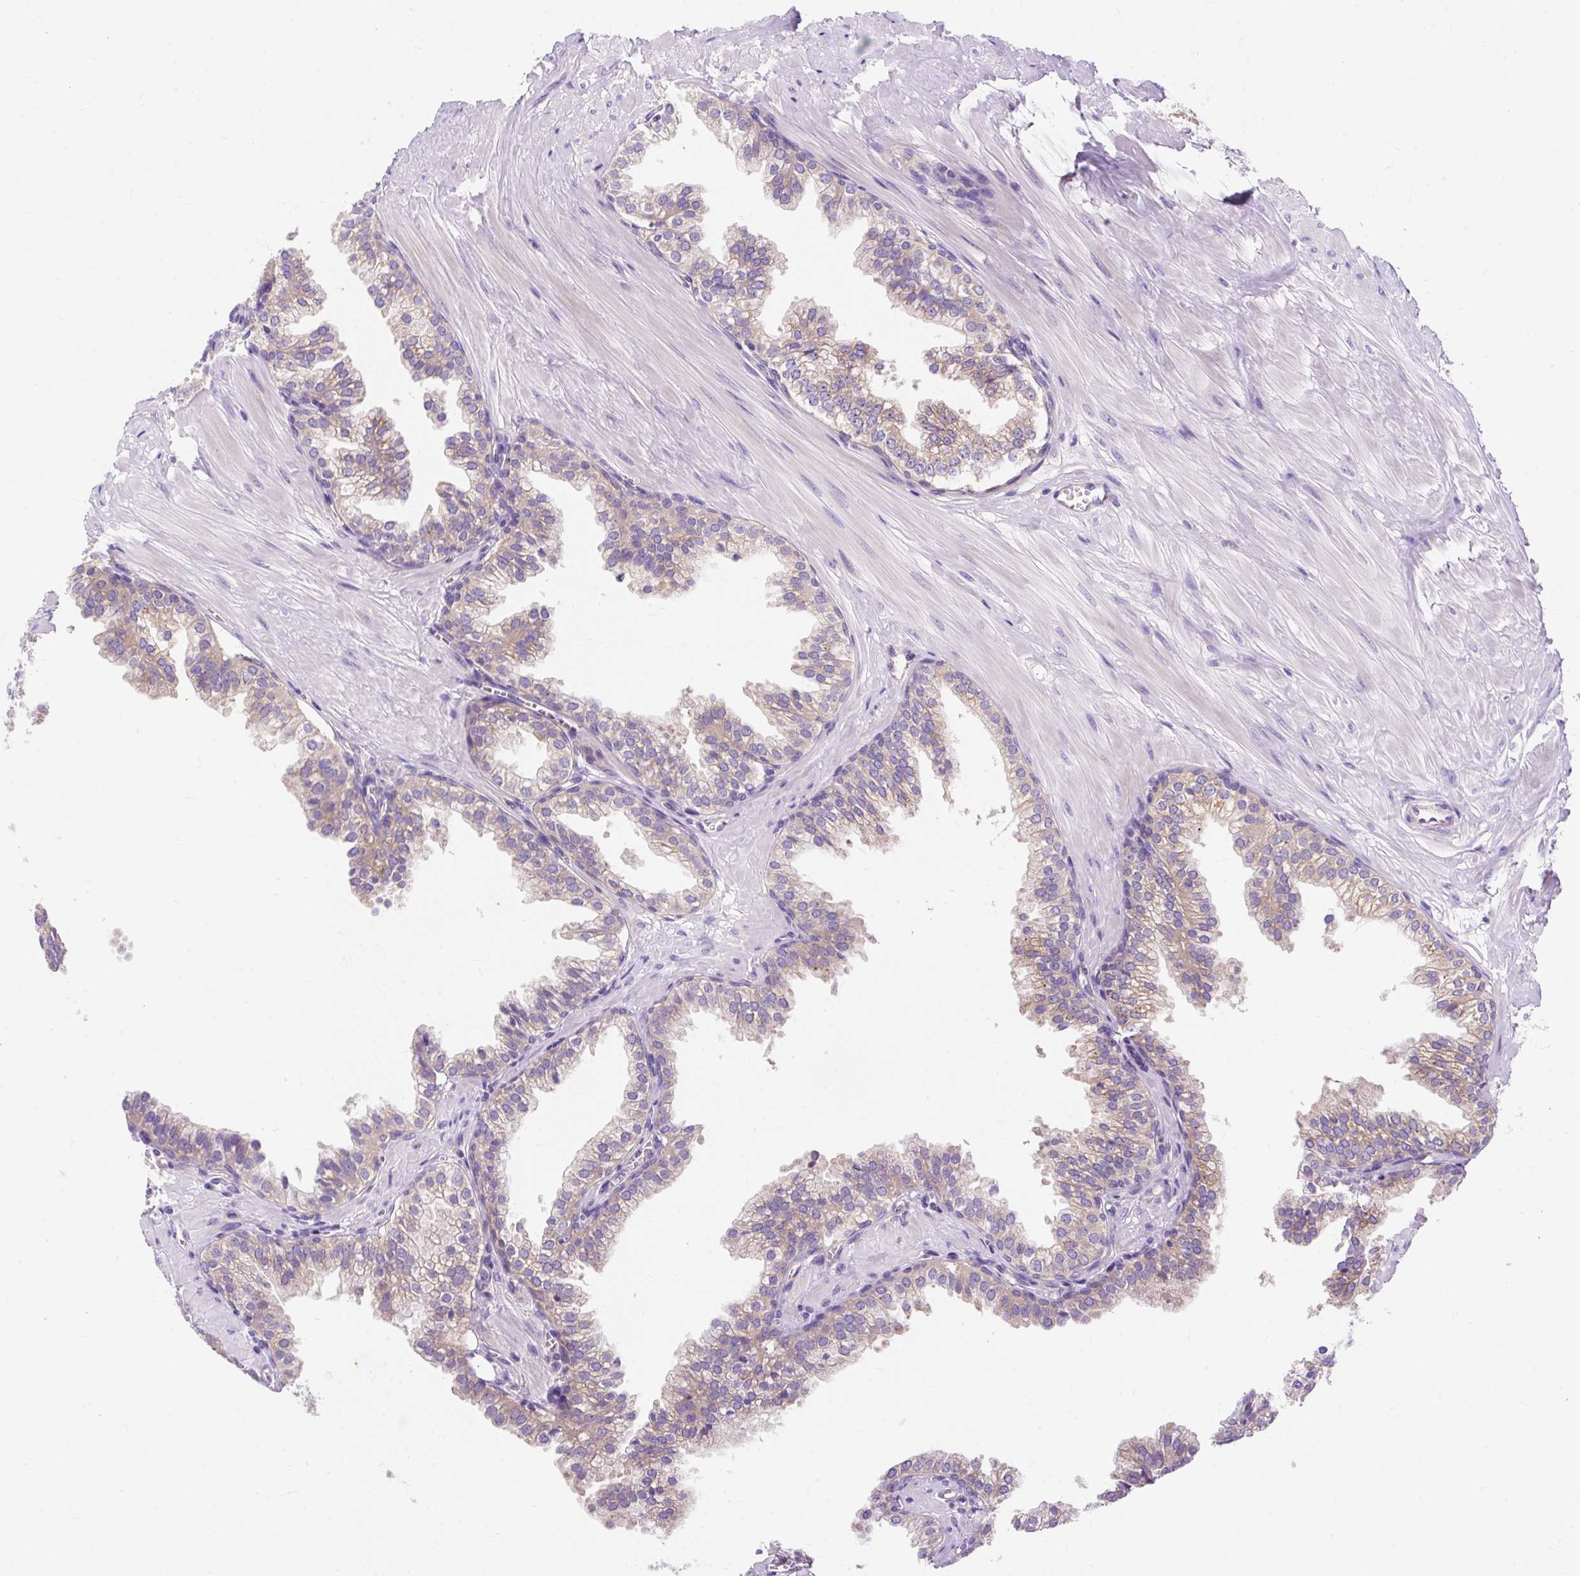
{"staining": {"intensity": "weak", "quantity": "25%-75%", "location": "cytoplasmic/membranous"}, "tissue": "prostate", "cell_type": "Glandular cells", "image_type": "normal", "snomed": [{"axis": "morphology", "description": "Normal tissue, NOS"}, {"axis": "topography", "description": "Prostate"}, {"axis": "topography", "description": "Peripheral nerve tissue"}], "caption": "Immunohistochemical staining of benign human prostate displays 25%-75% levels of weak cytoplasmic/membranous protein staining in about 25%-75% of glandular cells. (brown staining indicates protein expression, while blue staining denotes nuclei).", "gene": "OR4K15", "patient": {"sex": "male", "age": 55}}